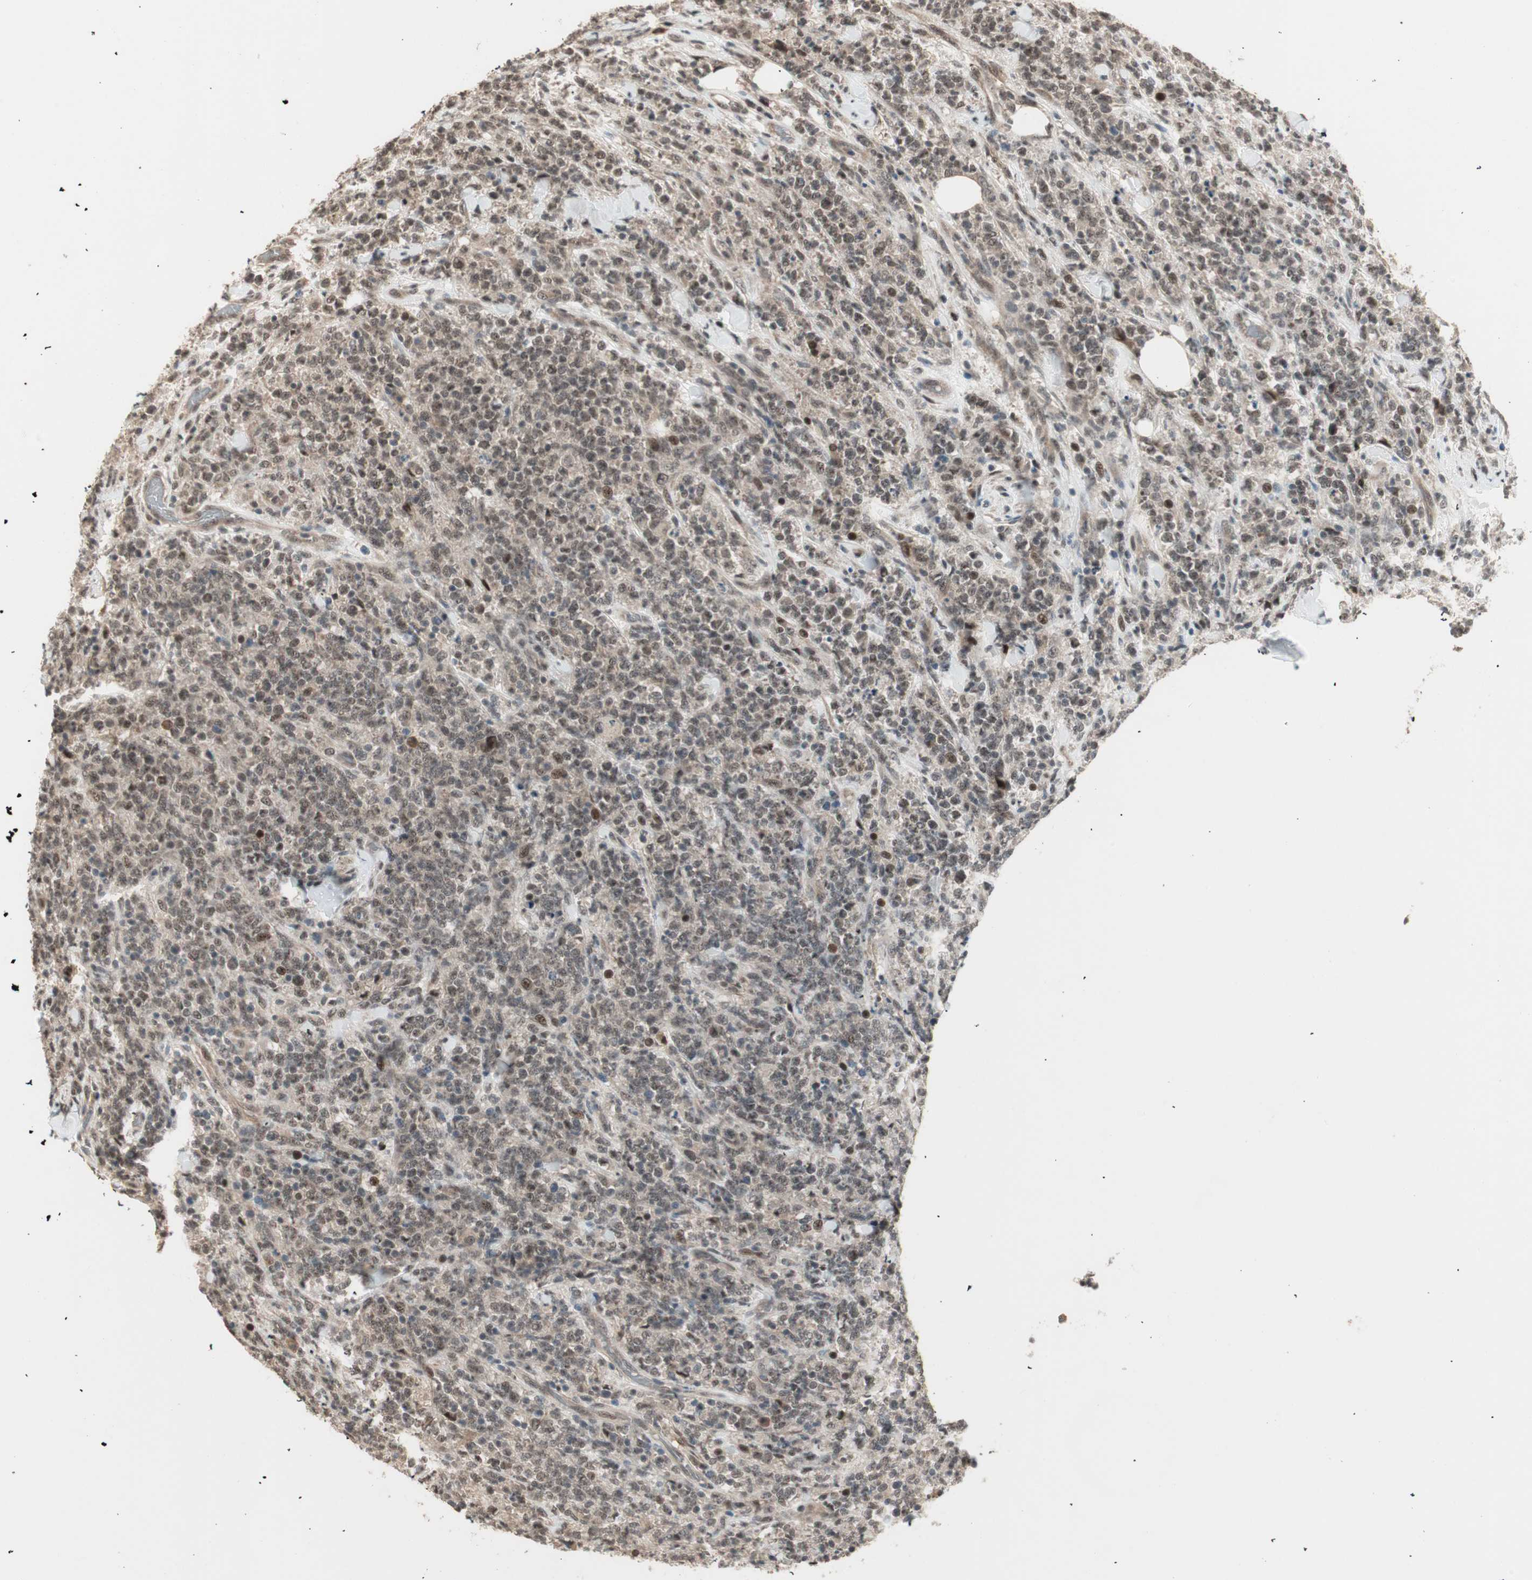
{"staining": {"intensity": "weak", "quantity": ">75%", "location": "cytoplasmic/membranous,nuclear"}, "tissue": "lymphoma", "cell_type": "Tumor cells", "image_type": "cancer", "snomed": [{"axis": "morphology", "description": "Malignant lymphoma, non-Hodgkin's type, High grade"}, {"axis": "topography", "description": "Soft tissue"}], "caption": "High-grade malignant lymphoma, non-Hodgkin's type was stained to show a protein in brown. There is low levels of weak cytoplasmic/membranous and nuclear positivity in about >75% of tumor cells. (DAB (3,3'-diaminobenzidine) = brown stain, brightfield microscopy at high magnification).", "gene": "ZSCAN31", "patient": {"sex": "male", "age": 18}}